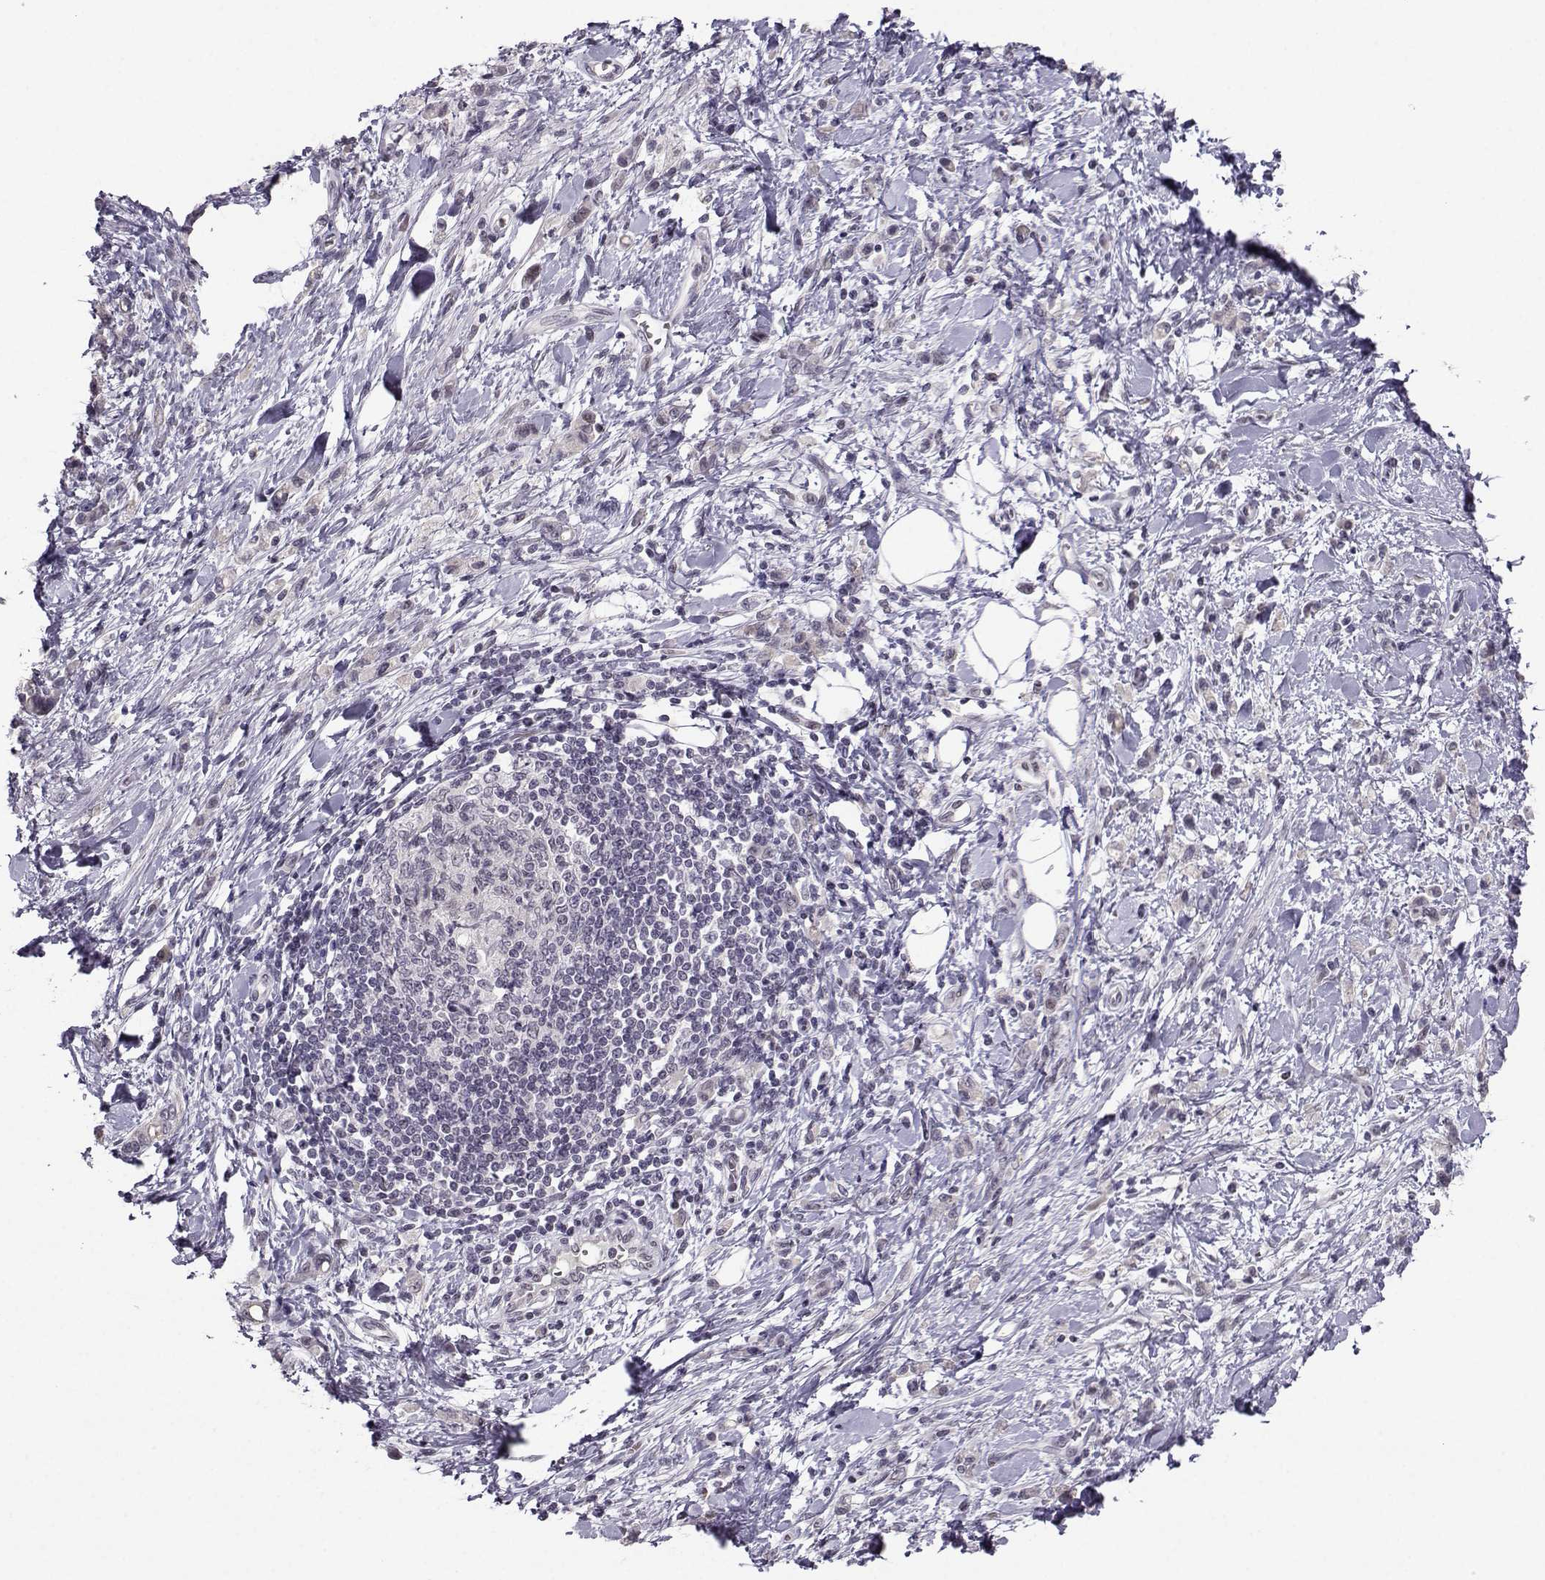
{"staining": {"intensity": "negative", "quantity": "none", "location": "none"}, "tissue": "stomach cancer", "cell_type": "Tumor cells", "image_type": "cancer", "snomed": [{"axis": "morphology", "description": "Adenocarcinoma, NOS"}, {"axis": "topography", "description": "Stomach"}], "caption": "Immunohistochemistry (IHC) histopathology image of neoplastic tissue: stomach cancer (adenocarcinoma) stained with DAB (3,3'-diaminobenzidine) shows no significant protein expression in tumor cells.", "gene": "LIN28A", "patient": {"sex": "male", "age": 77}}